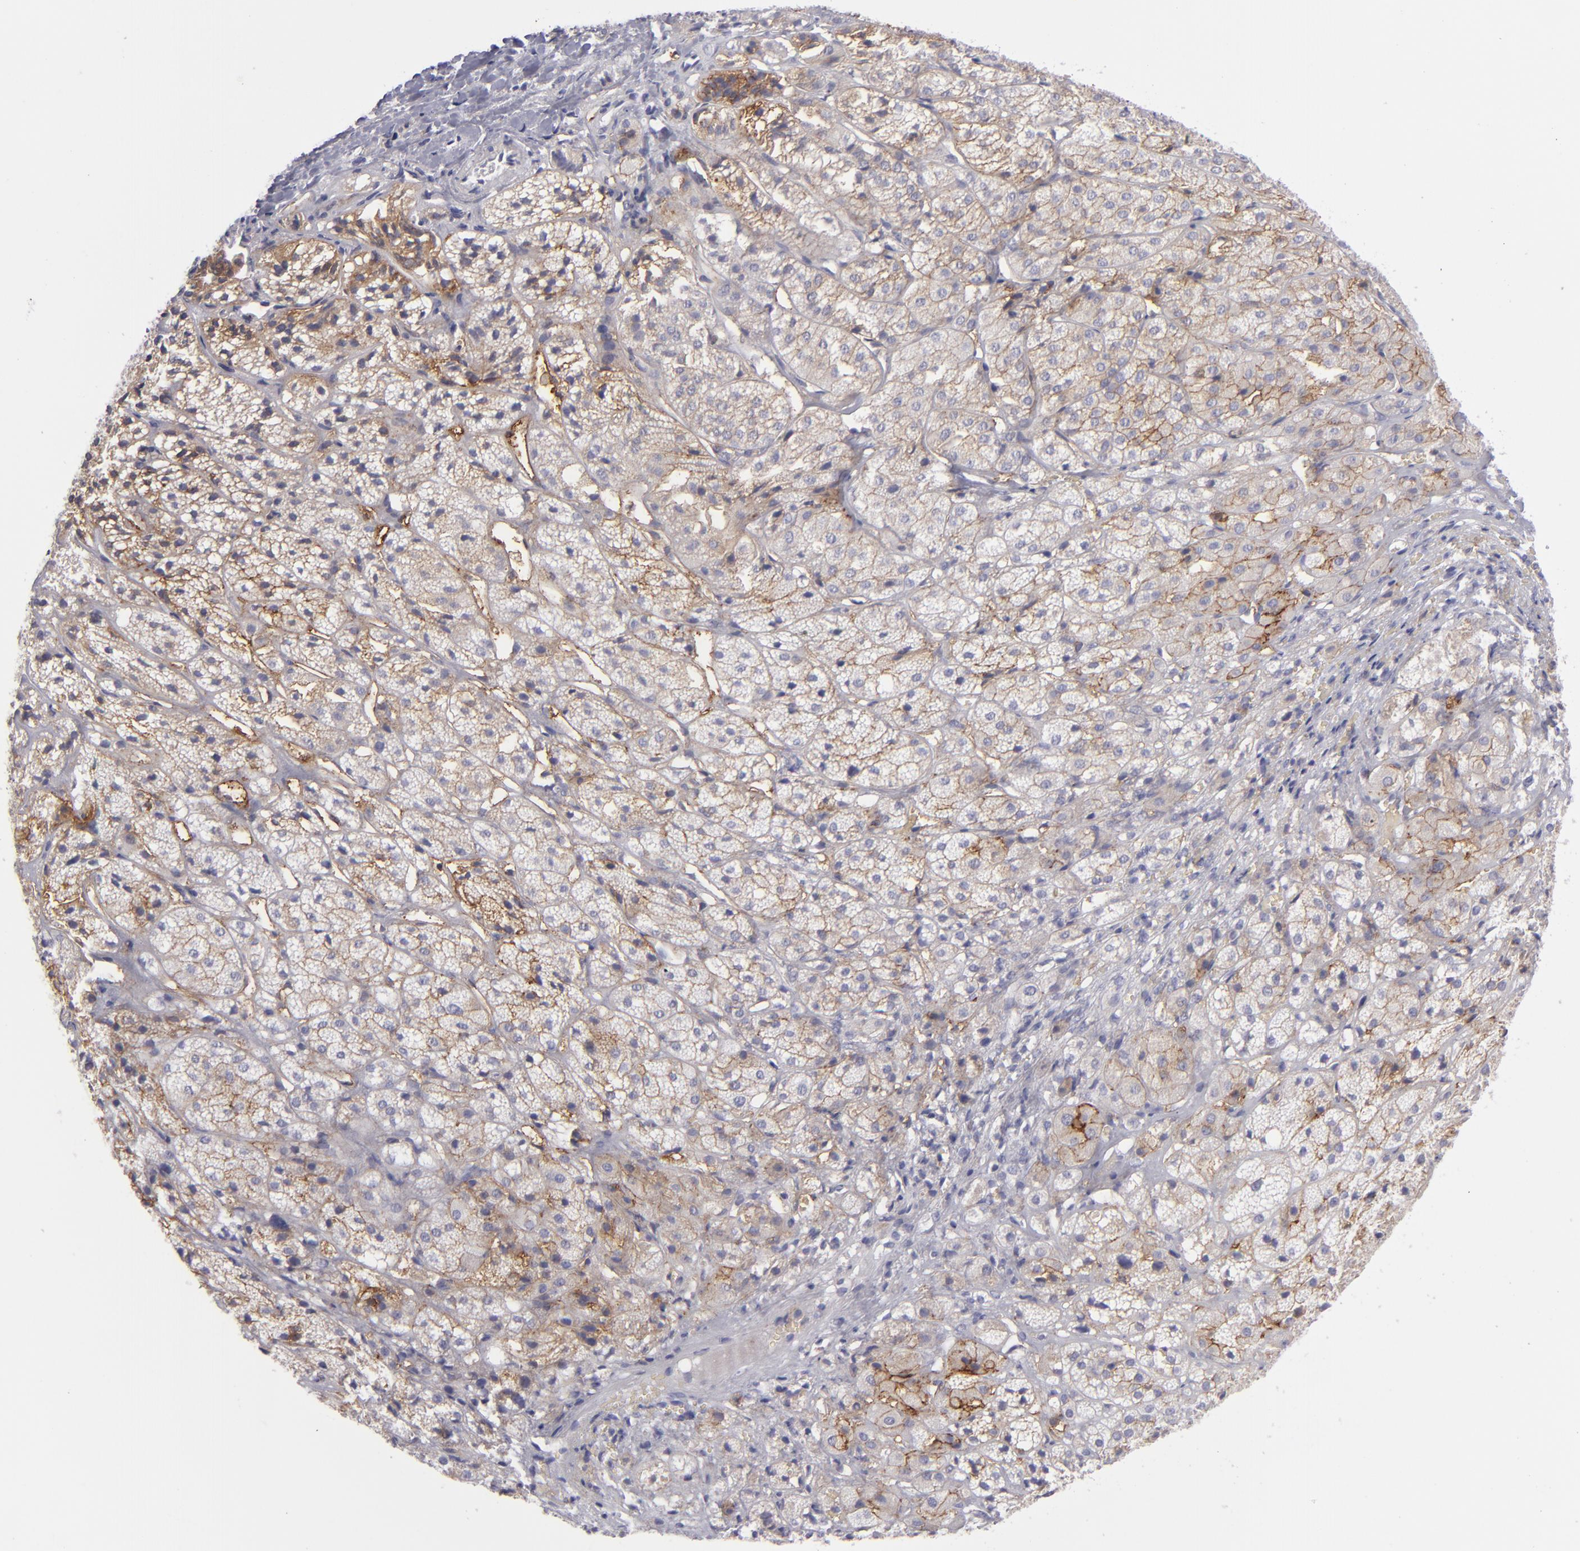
{"staining": {"intensity": "moderate", "quantity": "25%-75%", "location": "cytoplasmic/membranous"}, "tissue": "adrenal gland", "cell_type": "Glandular cells", "image_type": "normal", "snomed": [{"axis": "morphology", "description": "Normal tissue, NOS"}, {"axis": "topography", "description": "Adrenal gland"}], "caption": "Glandular cells reveal medium levels of moderate cytoplasmic/membranous staining in about 25%-75% of cells in normal human adrenal gland.", "gene": "BSG", "patient": {"sex": "female", "age": 71}}